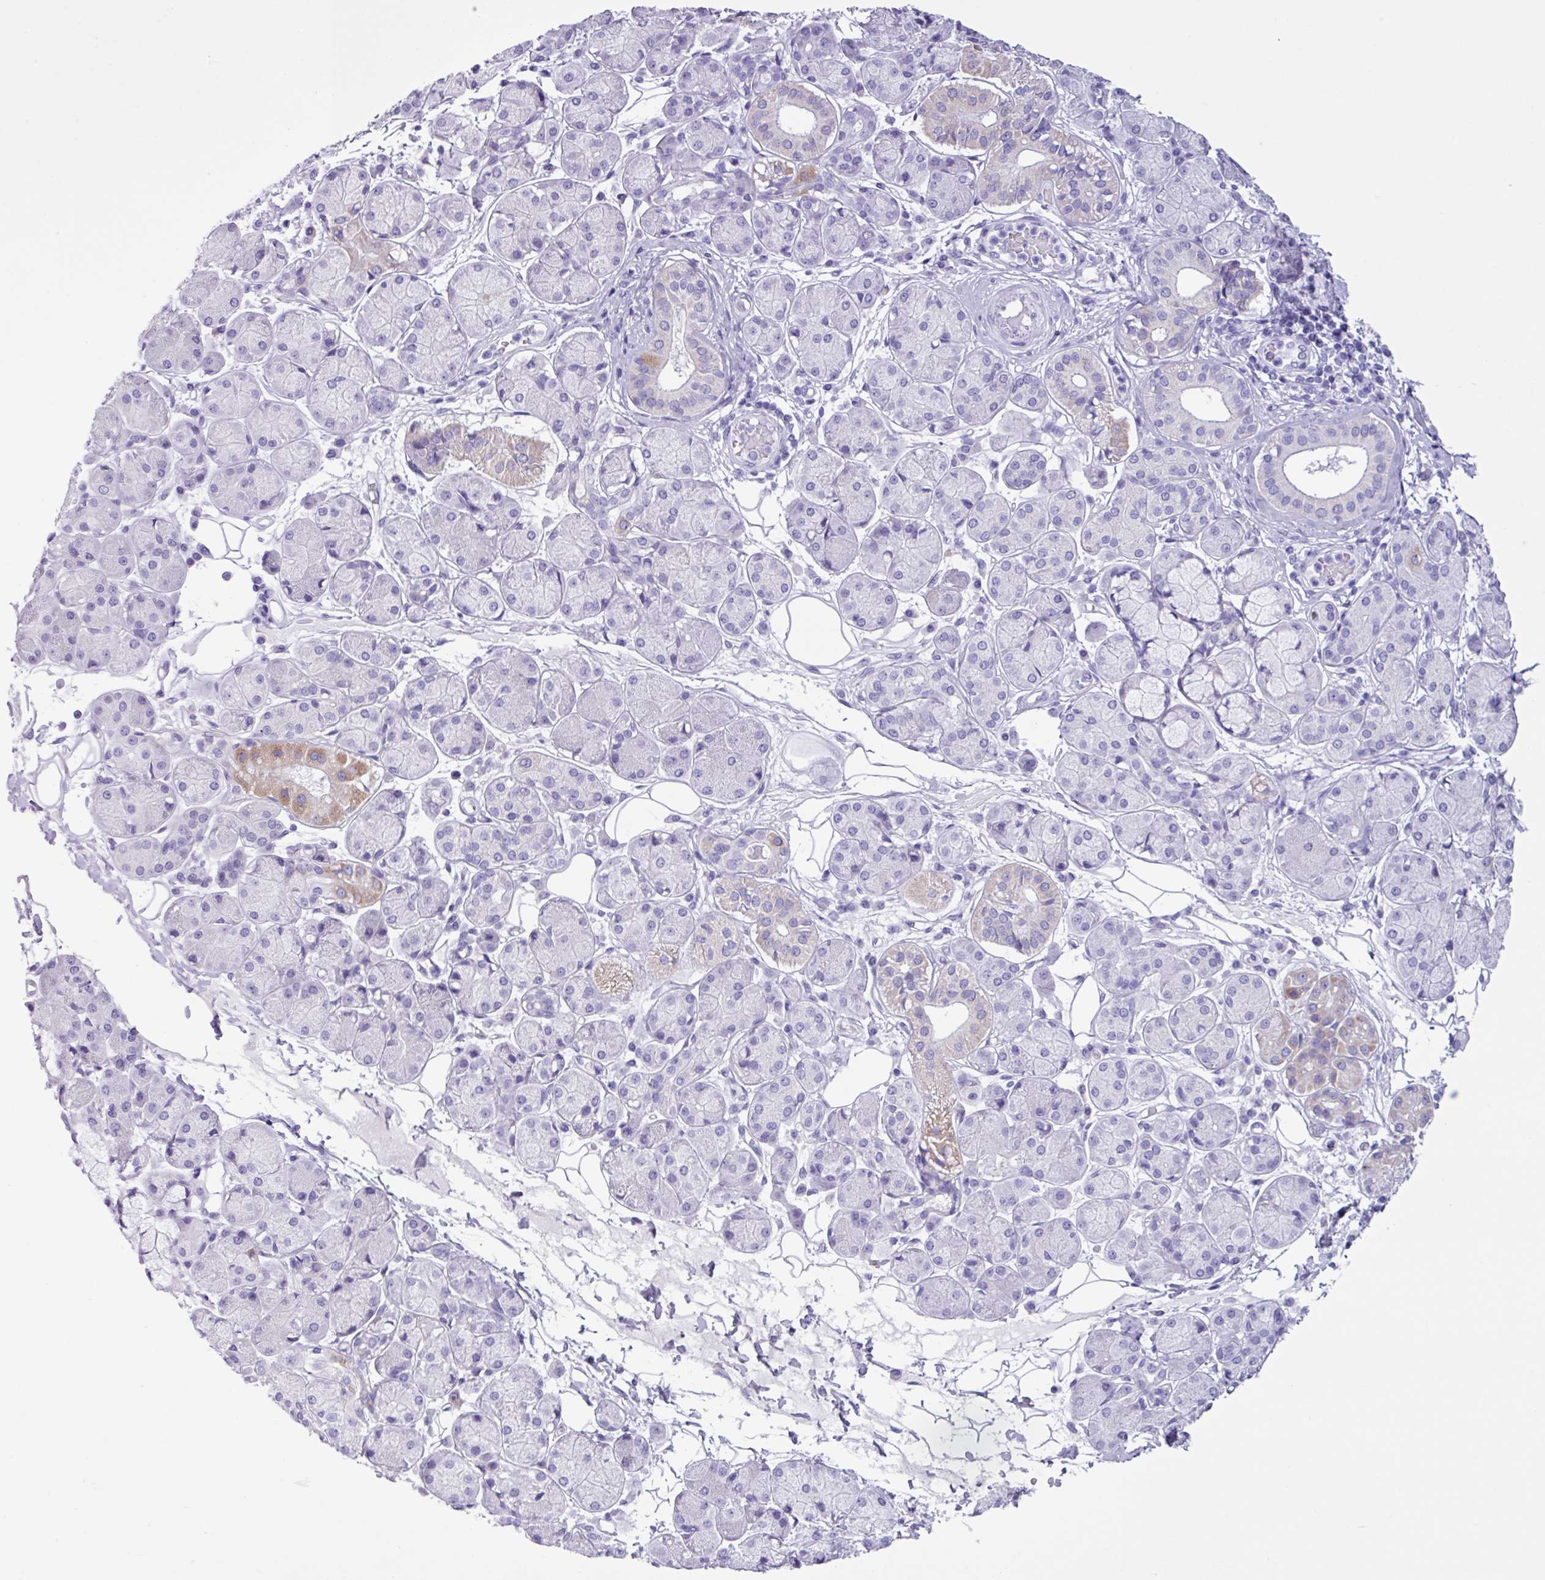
{"staining": {"intensity": "moderate", "quantity": "<25%", "location": "cytoplasmic/membranous"}, "tissue": "salivary gland", "cell_type": "Glandular cells", "image_type": "normal", "snomed": [{"axis": "morphology", "description": "Squamous cell carcinoma, NOS"}, {"axis": "topography", "description": "Skin"}, {"axis": "topography", "description": "Head-Neck"}], "caption": "A photomicrograph of salivary gland stained for a protein shows moderate cytoplasmic/membranous brown staining in glandular cells. (DAB (3,3'-diaminobenzidine) IHC, brown staining for protein, blue staining for nuclei).", "gene": "AGO3", "patient": {"sex": "male", "age": 80}}